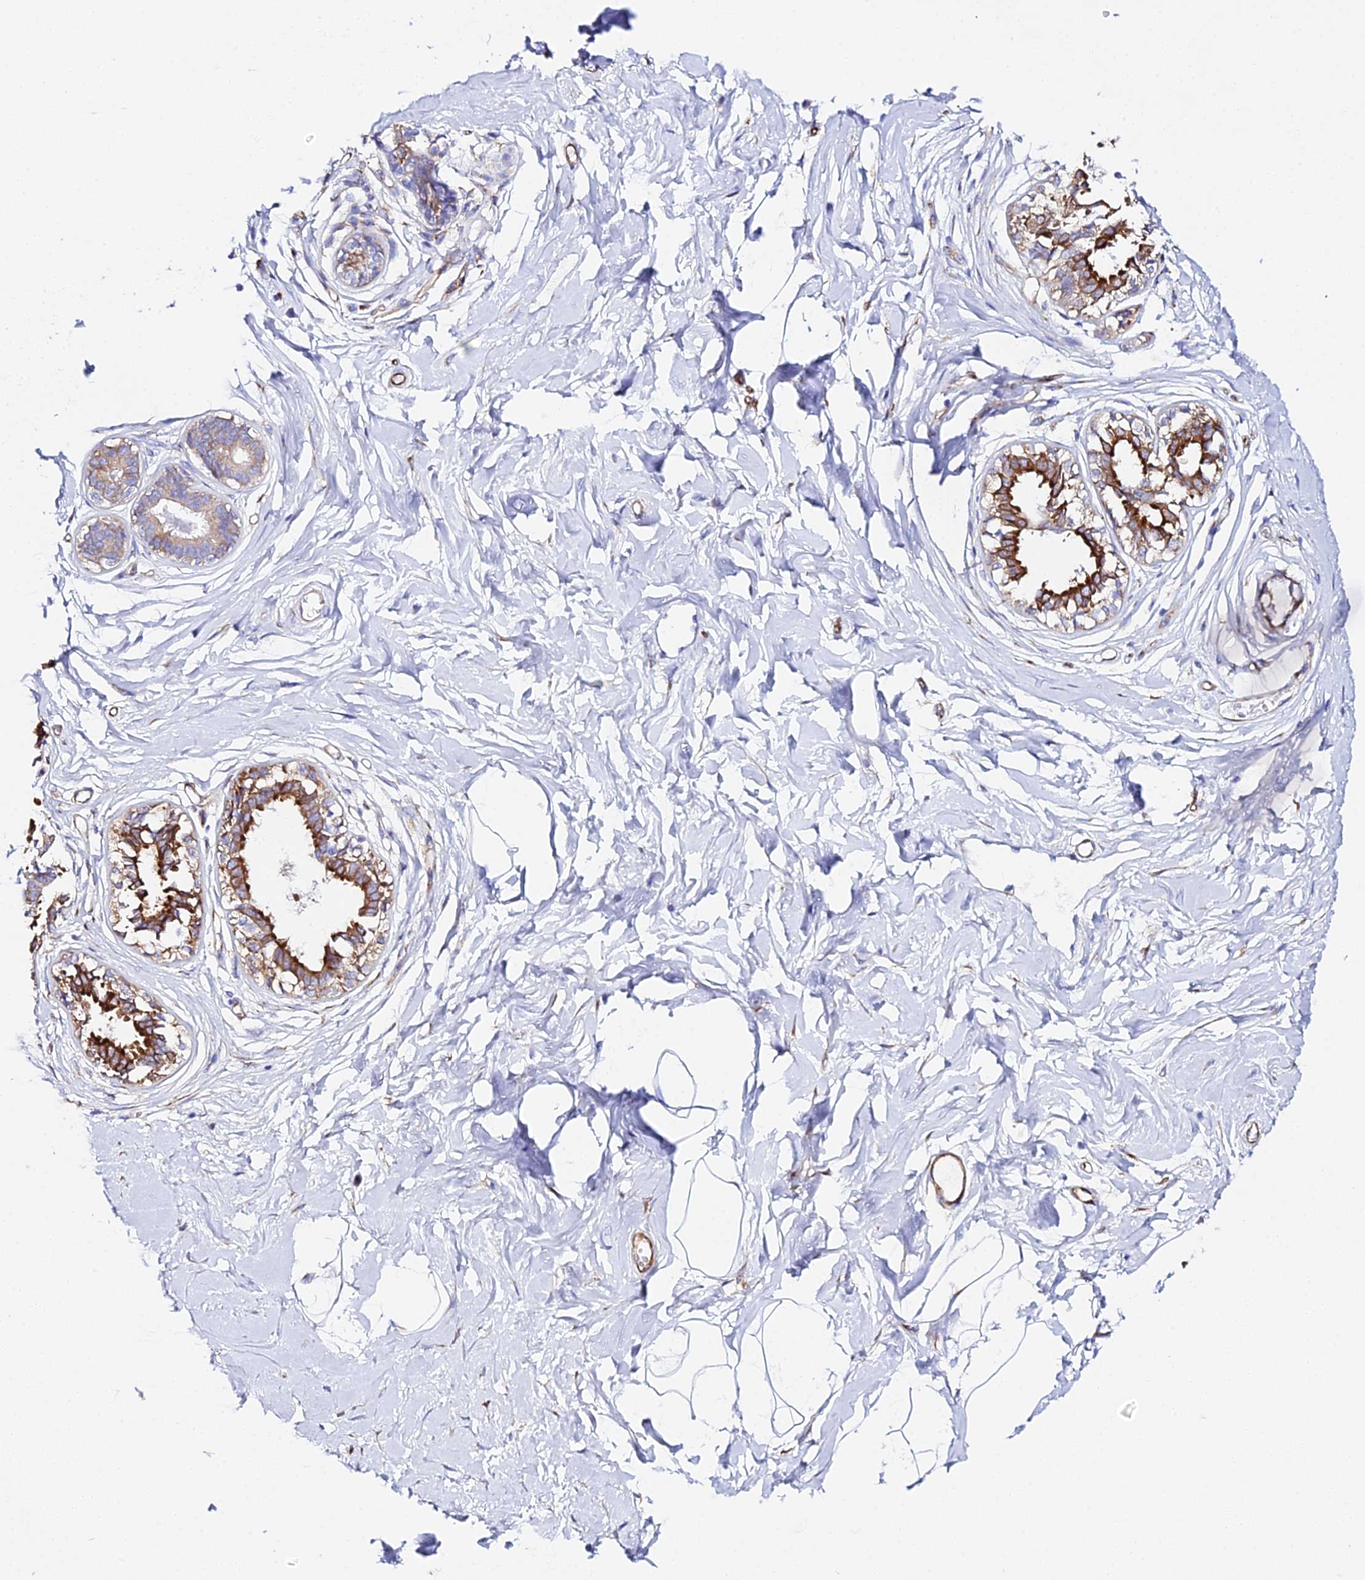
{"staining": {"intensity": "negative", "quantity": "none", "location": "none"}, "tissue": "breast", "cell_type": "Adipocytes", "image_type": "normal", "snomed": [{"axis": "morphology", "description": "Normal tissue, NOS"}, {"axis": "topography", "description": "Breast"}], "caption": "This is an immunohistochemistry (IHC) photomicrograph of unremarkable human breast. There is no staining in adipocytes.", "gene": "CFAP45", "patient": {"sex": "female", "age": 45}}